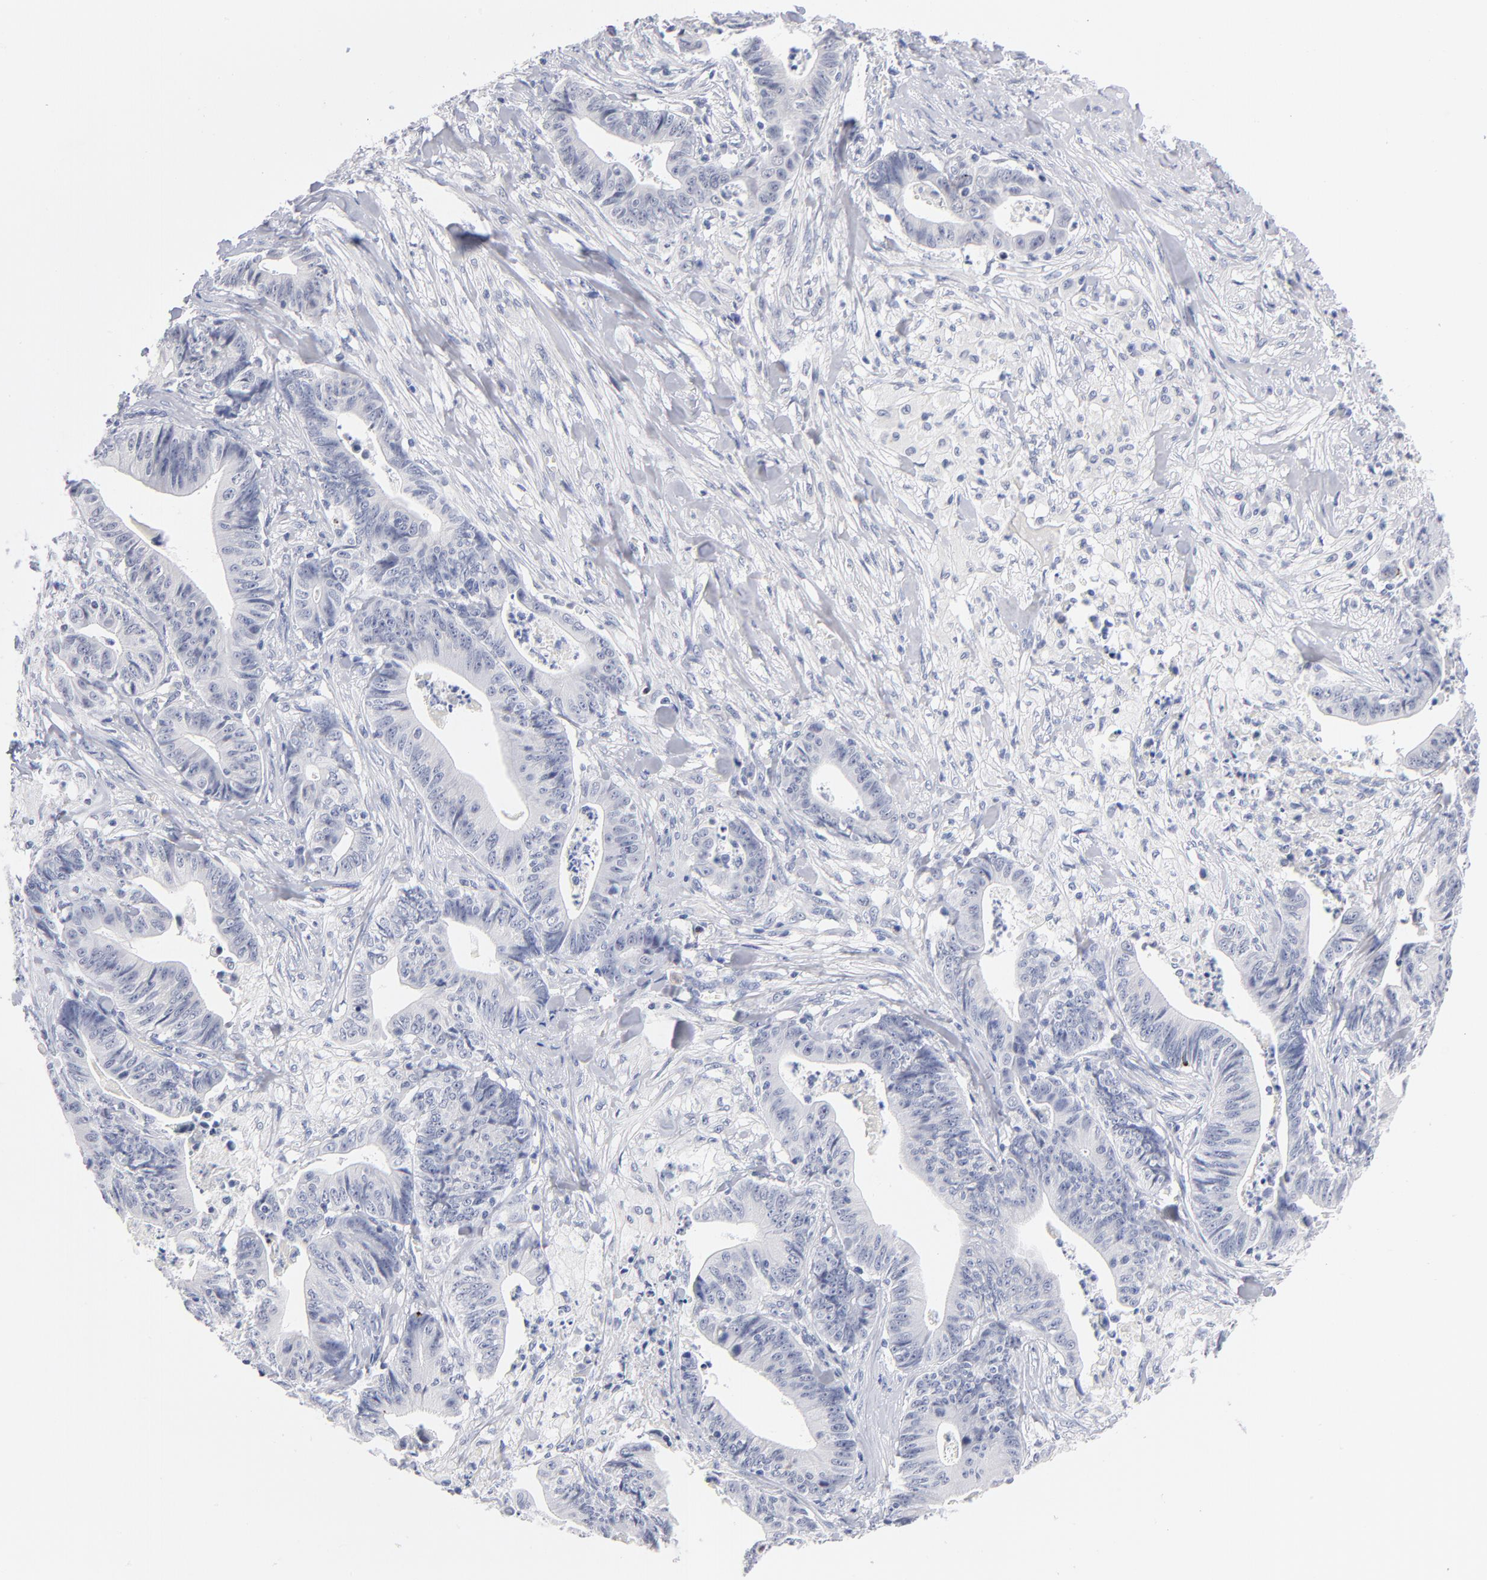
{"staining": {"intensity": "negative", "quantity": "none", "location": "none"}, "tissue": "stomach cancer", "cell_type": "Tumor cells", "image_type": "cancer", "snomed": [{"axis": "morphology", "description": "Adenocarcinoma, NOS"}, {"axis": "topography", "description": "Stomach, lower"}], "caption": "This is an immunohistochemistry (IHC) histopathology image of adenocarcinoma (stomach). There is no positivity in tumor cells.", "gene": "KHNYN", "patient": {"sex": "female", "age": 86}}